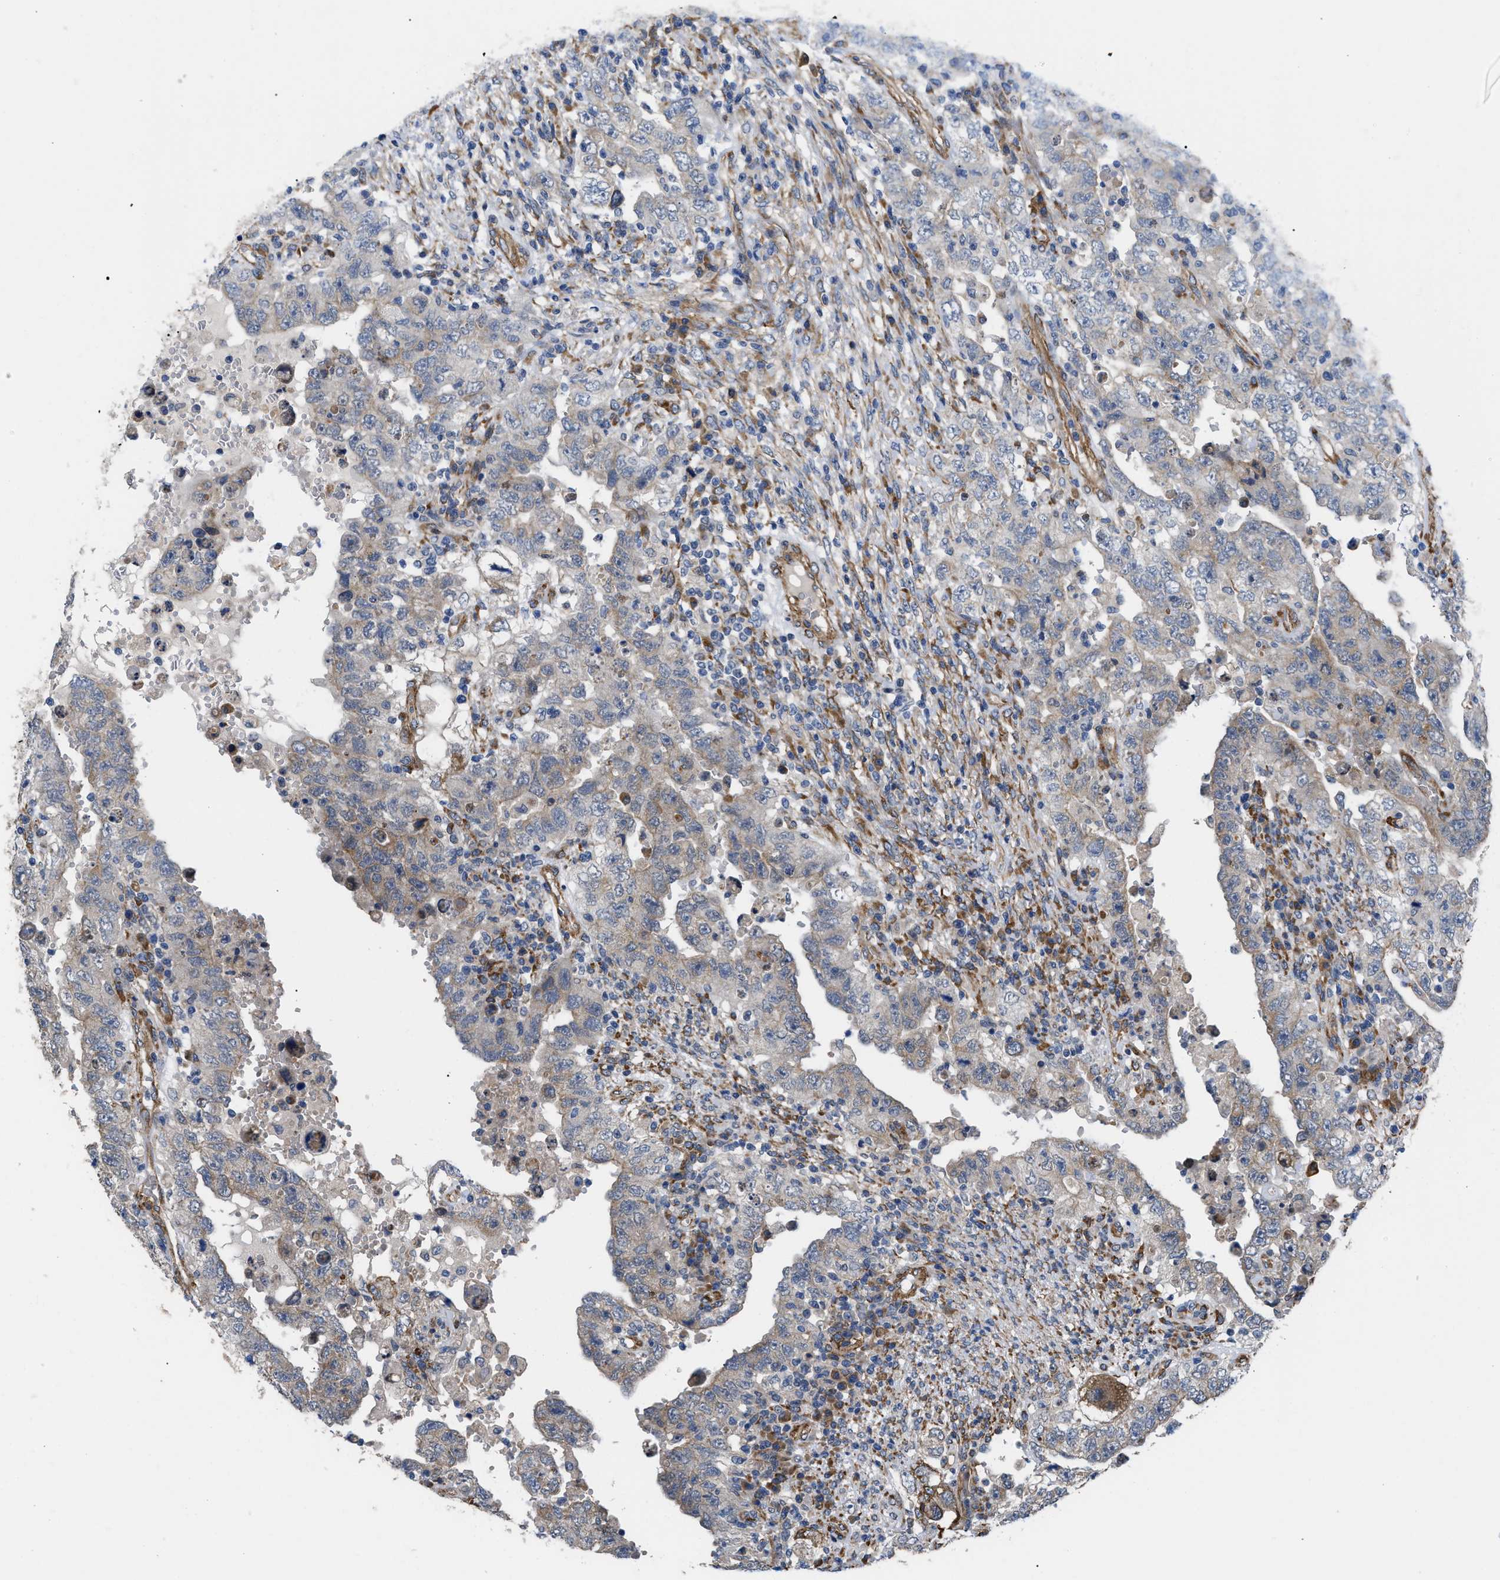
{"staining": {"intensity": "weak", "quantity": "<25%", "location": "cytoplasmic/membranous"}, "tissue": "testis cancer", "cell_type": "Tumor cells", "image_type": "cancer", "snomed": [{"axis": "morphology", "description": "Carcinoma, Embryonal, NOS"}, {"axis": "topography", "description": "Testis"}], "caption": "A histopathology image of embryonal carcinoma (testis) stained for a protein demonstrates no brown staining in tumor cells.", "gene": "MYO10", "patient": {"sex": "male", "age": 26}}